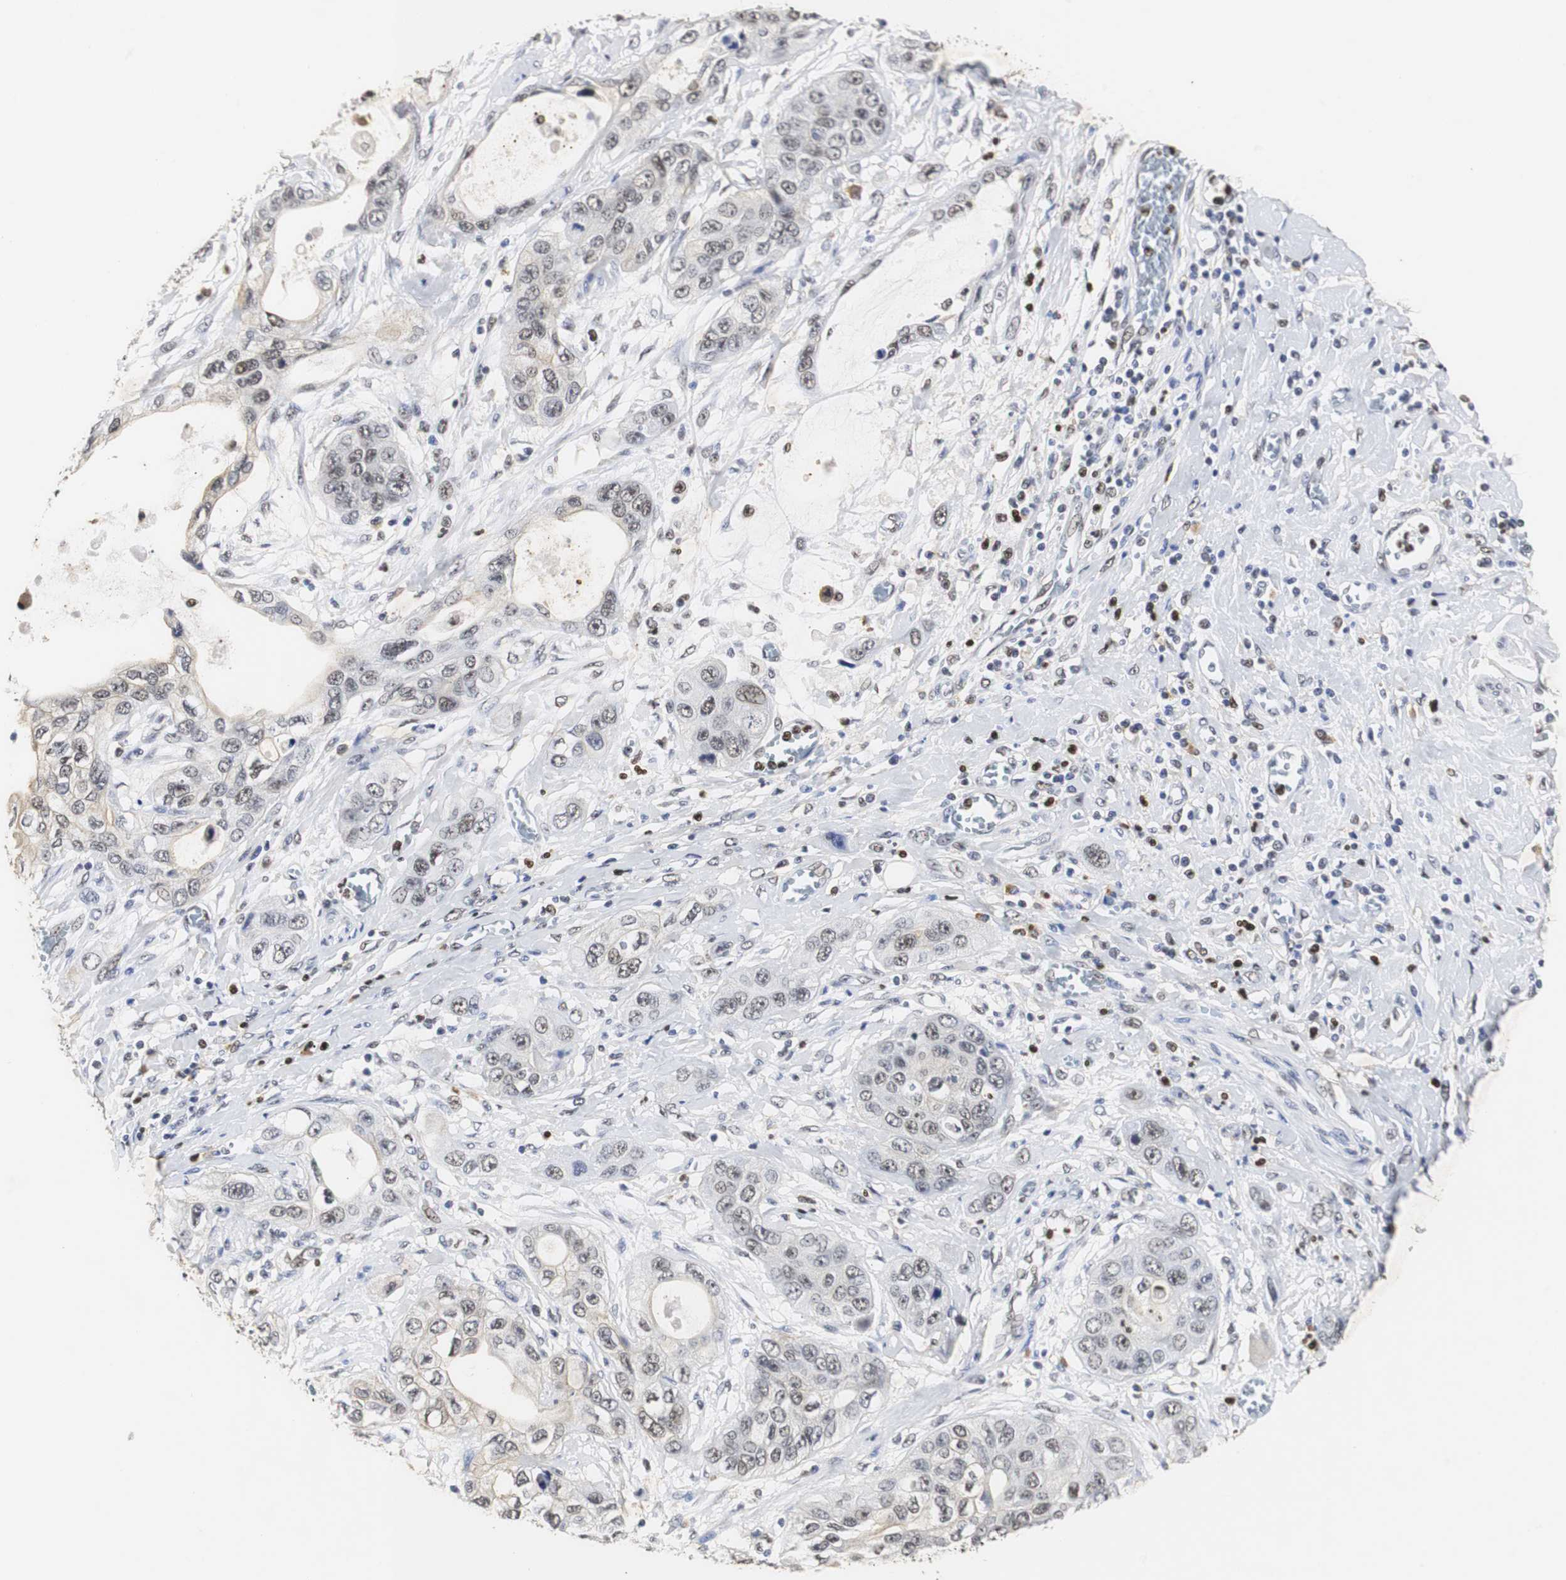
{"staining": {"intensity": "weak", "quantity": "<25%", "location": "nuclear"}, "tissue": "pancreatic cancer", "cell_type": "Tumor cells", "image_type": "cancer", "snomed": [{"axis": "morphology", "description": "Adenocarcinoma, NOS"}, {"axis": "topography", "description": "Pancreas"}], "caption": "This is an IHC histopathology image of human pancreatic adenocarcinoma. There is no staining in tumor cells.", "gene": "ZFC3H1", "patient": {"sex": "female", "age": 70}}